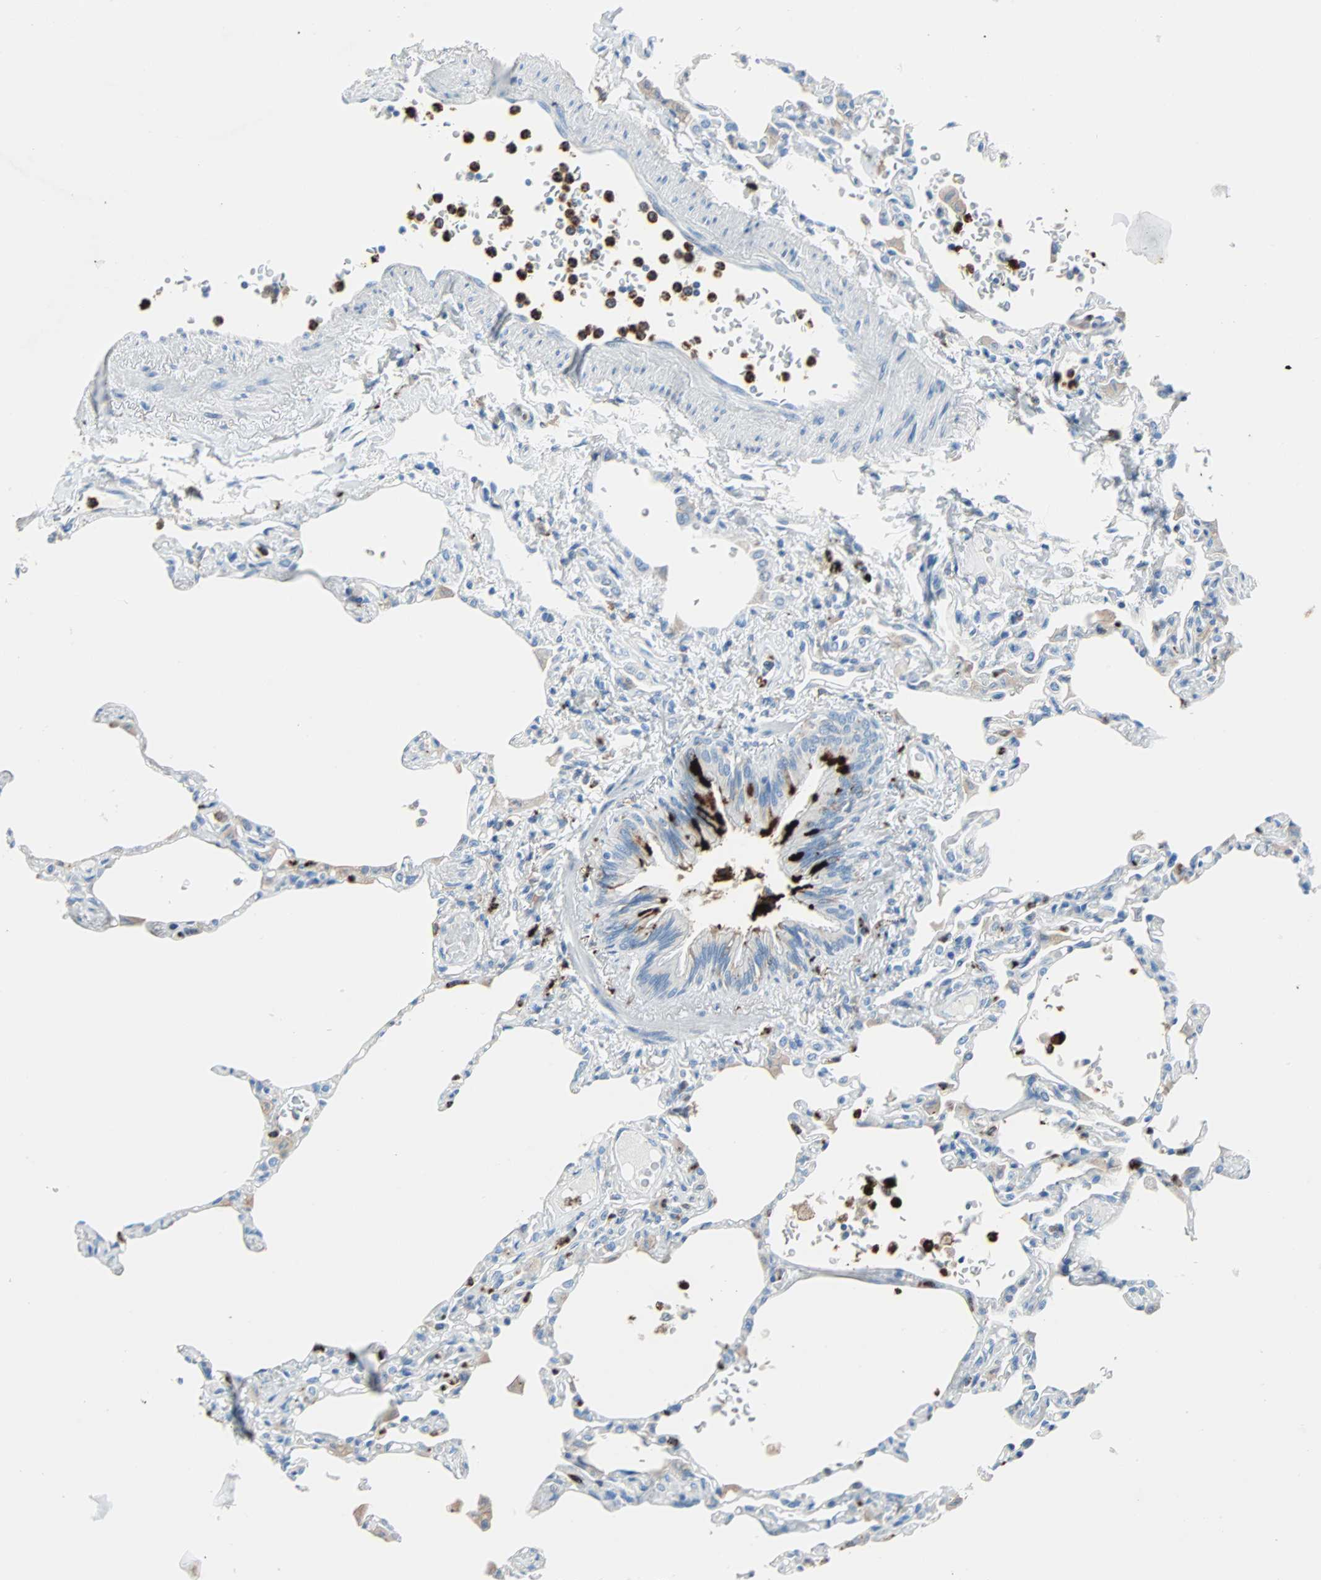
{"staining": {"intensity": "negative", "quantity": "none", "location": "none"}, "tissue": "lung", "cell_type": "Alveolar cells", "image_type": "normal", "snomed": [{"axis": "morphology", "description": "Normal tissue, NOS"}, {"axis": "topography", "description": "Lung"}], "caption": "Immunohistochemistry of normal lung reveals no positivity in alveolar cells.", "gene": "CLEC4A", "patient": {"sex": "female", "age": 49}}